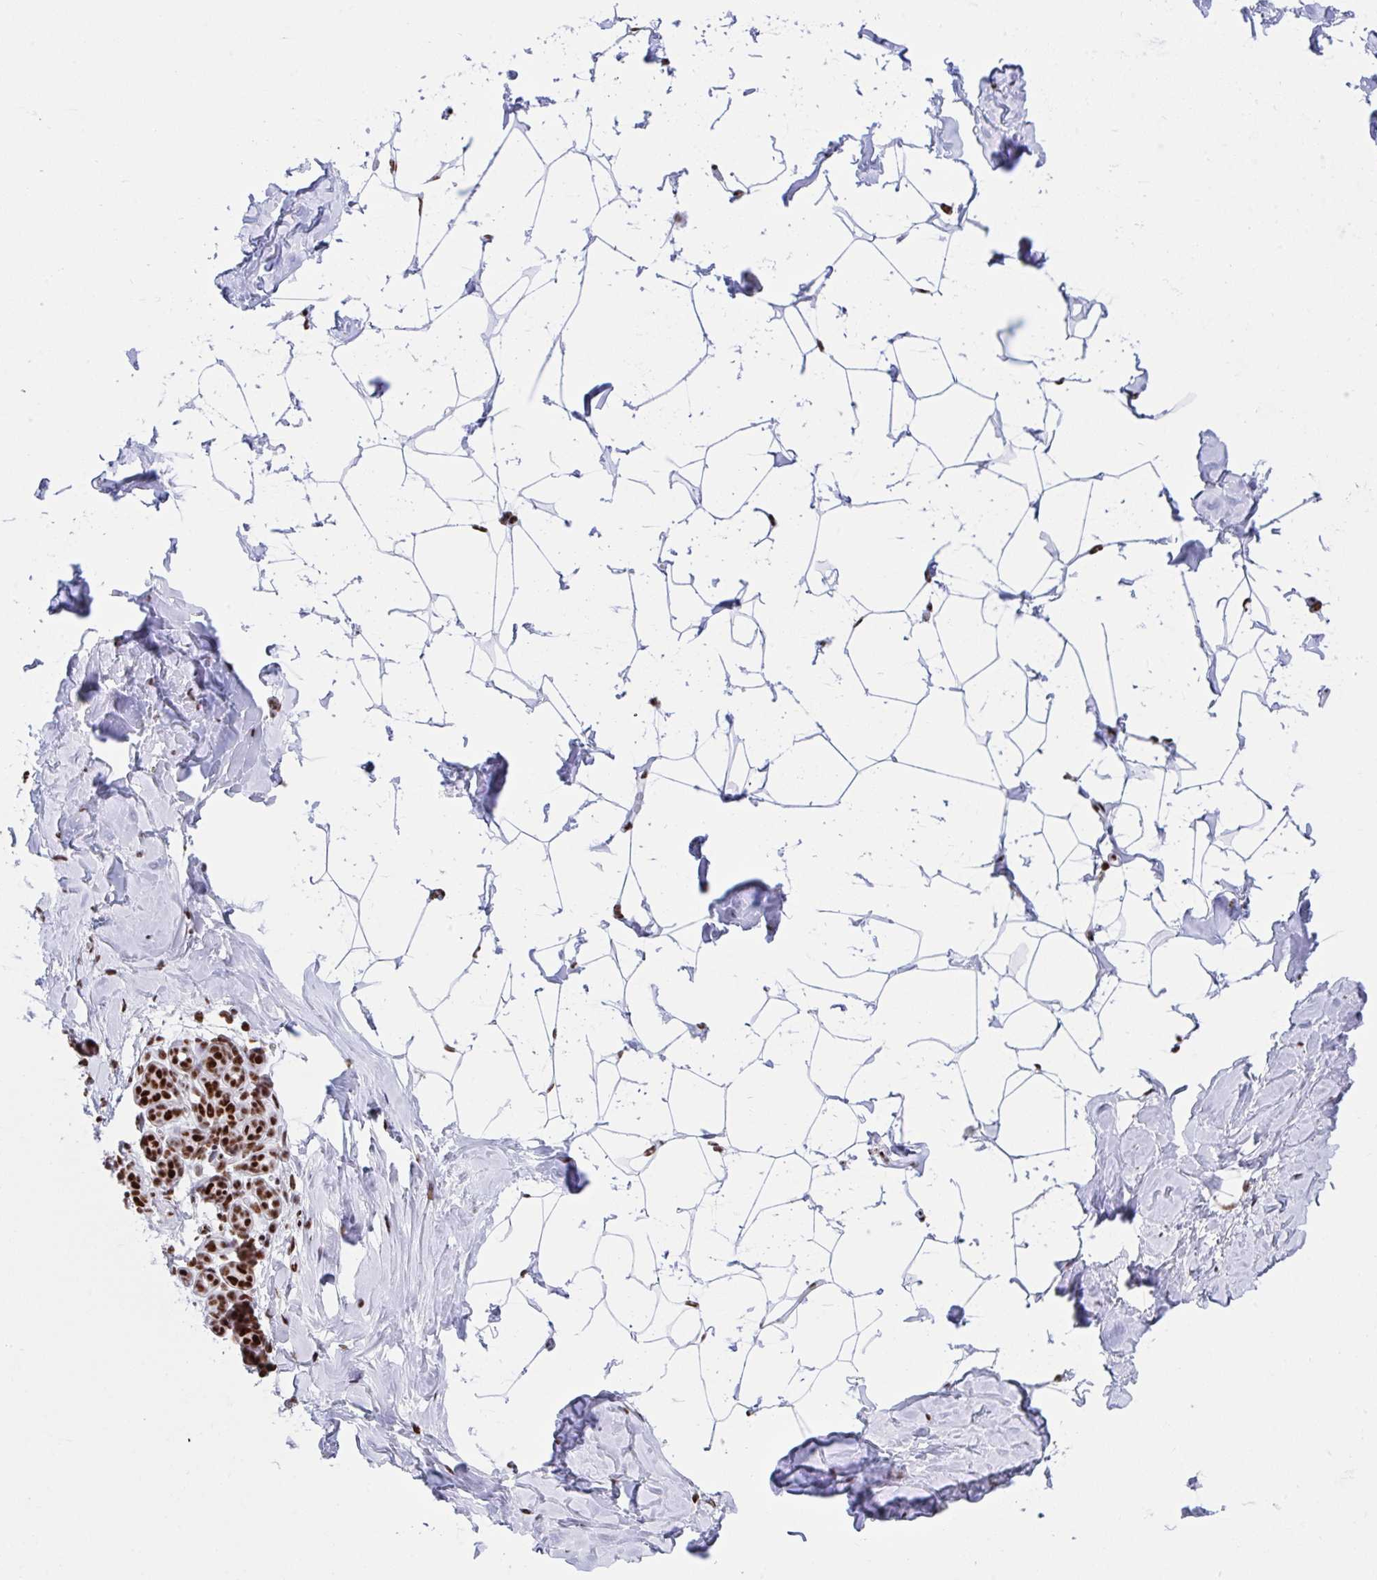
{"staining": {"intensity": "moderate", "quantity": ">75%", "location": "nuclear"}, "tissue": "breast", "cell_type": "Adipocytes", "image_type": "normal", "snomed": [{"axis": "morphology", "description": "Normal tissue, NOS"}, {"axis": "topography", "description": "Breast"}], "caption": "Moderate nuclear protein staining is identified in about >75% of adipocytes in breast. The staining was performed using DAB (3,3'-diaminobenzidine), with brown indicating positive protein expression. Nuclei are stained blue with hematoxylin.", "gene": "IKZF2", "patient": {"sex": "female", "age": 32}}